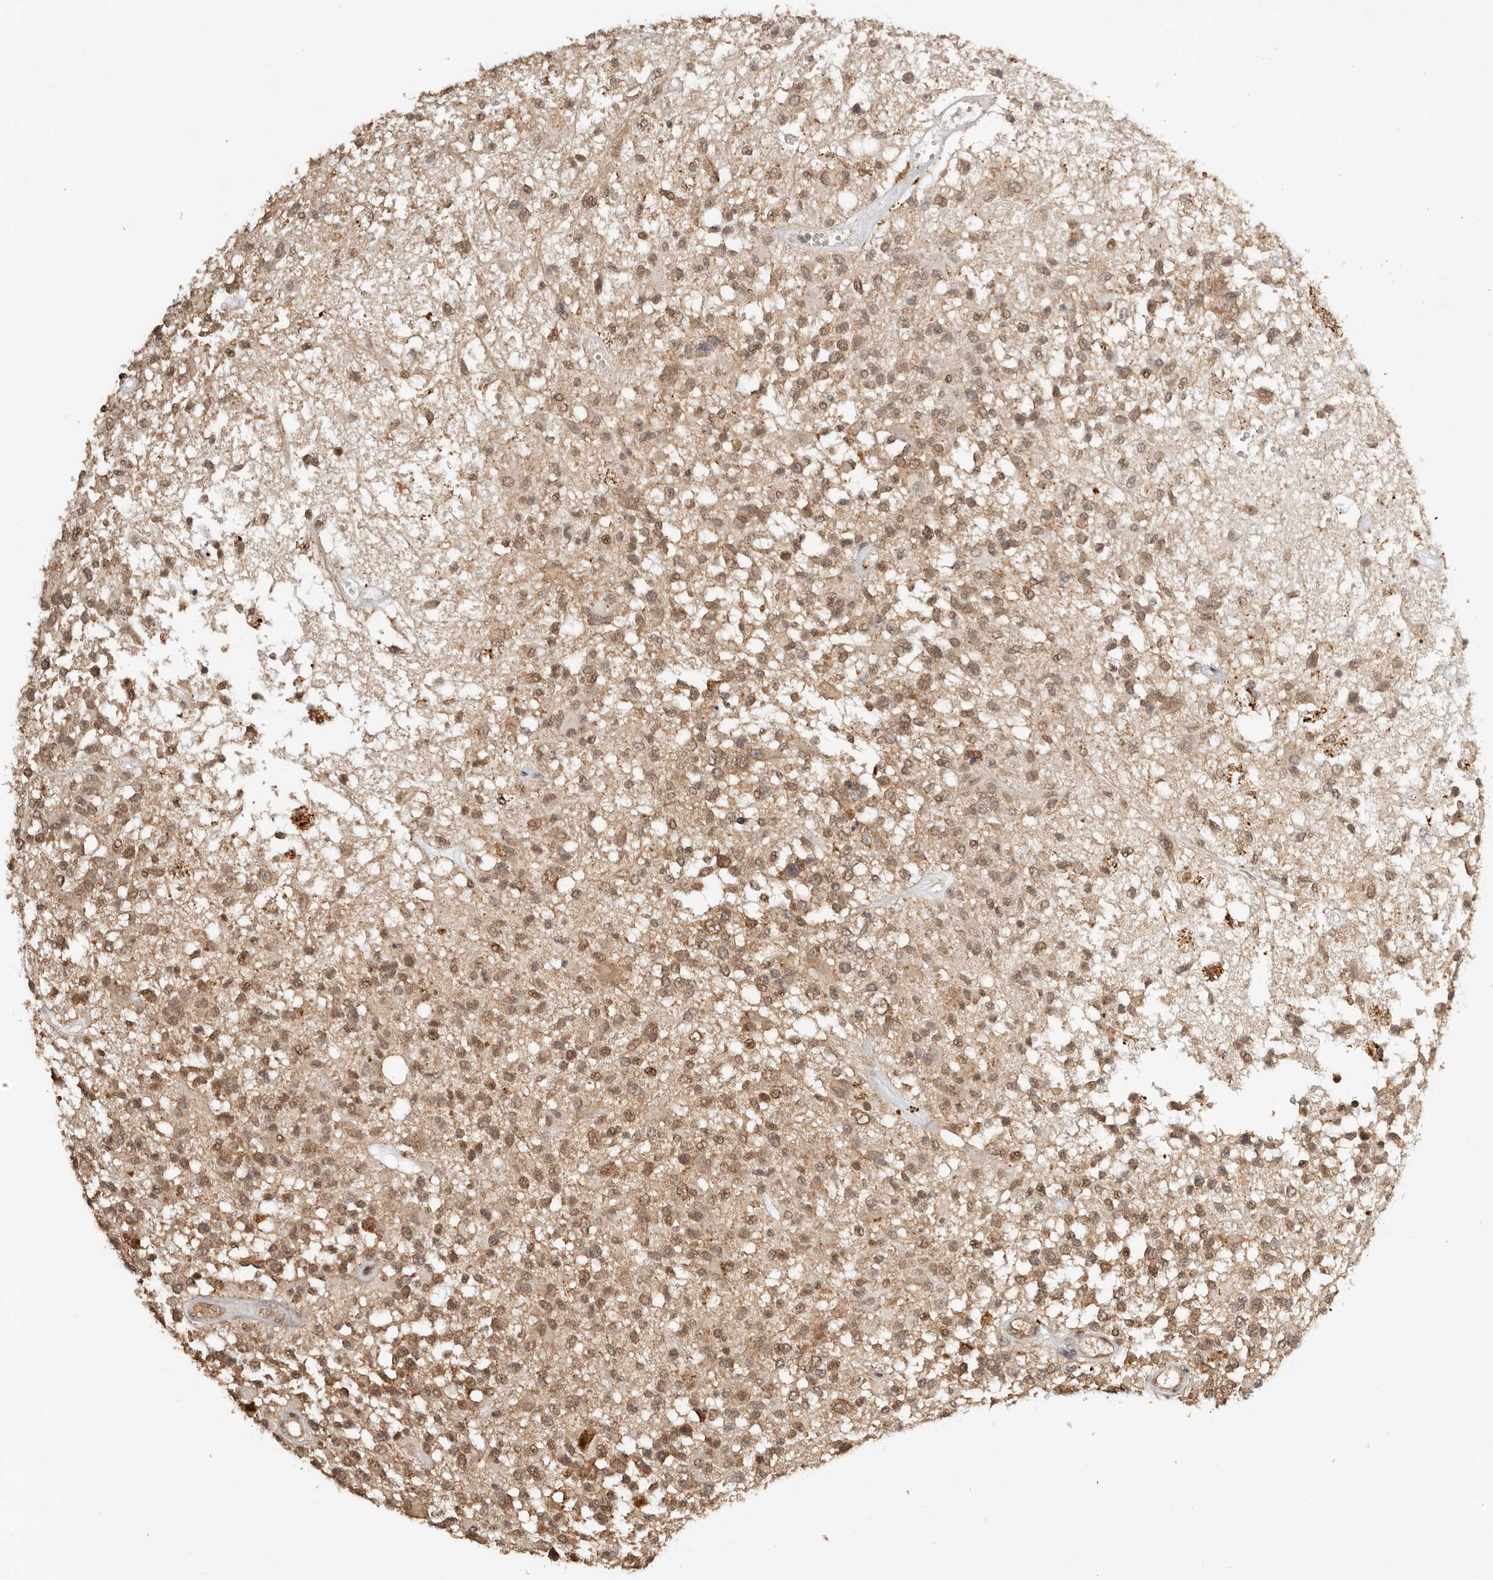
{"staining": {"intensity": "moderate", "quantity": ">75%", "location": "cytoplasmic/membranous,nuclear"}, "tissue": "glioma", "cell_type": "Tumor cells", "image_type": "cancer", "snomed": [{"axis": "morphology", "description": "Glioma, malignant, High grade"}, {"axis": "morphology", "description": "Glioblastoma, NOS"}, {"axis": "topography", "description": "Brain"}], "caption": "Protein expression analysis of glioma exhibits moderate cytoplasmic/membranous and nuclear positivity in about >75% of tumor cells.", "gene": "SEC14L1", "patient": {"sex": "male", "age": 60}}